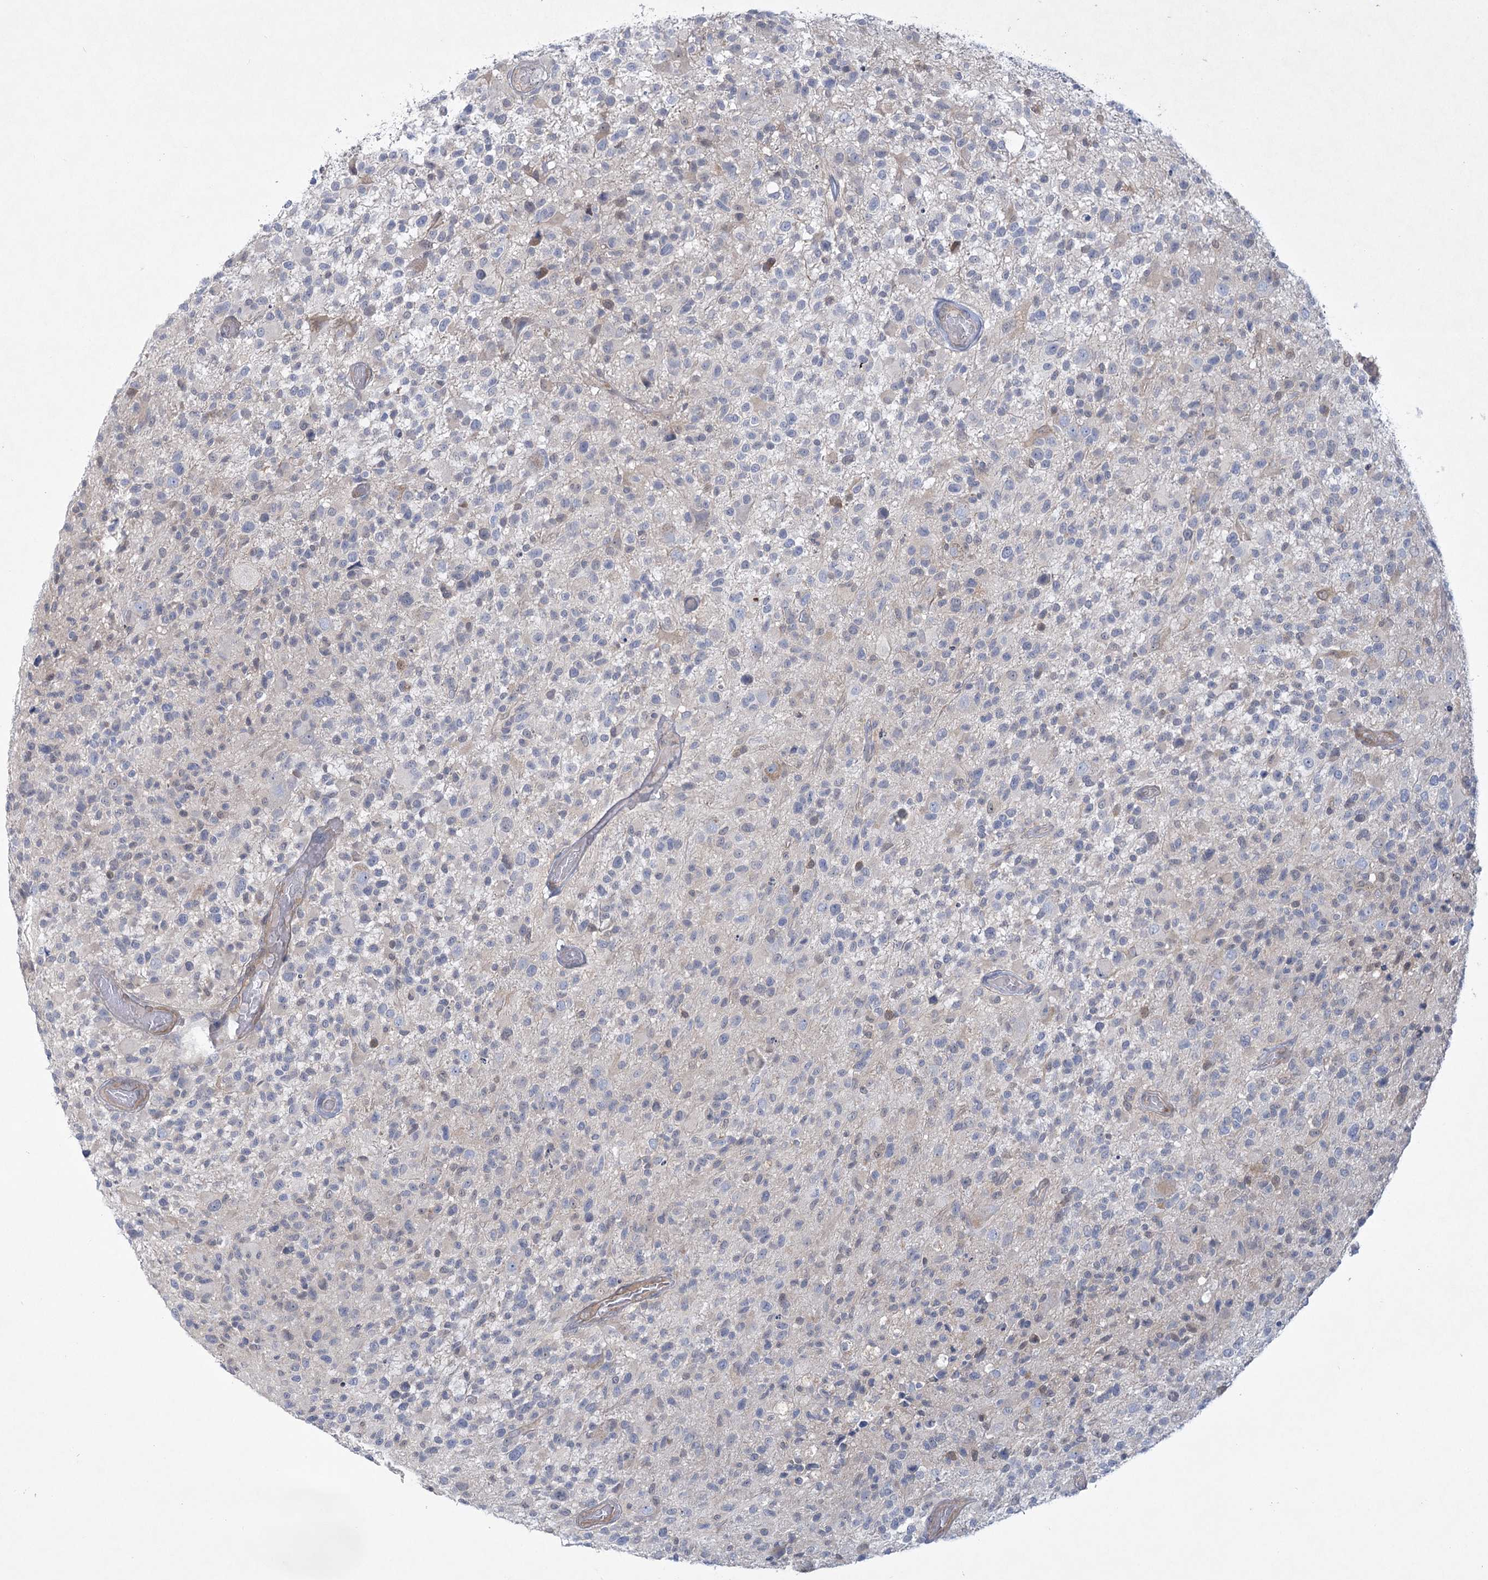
{"staining": {"intensity": "negative", "quantity": "none", "location": "none"}, "tissue": "glioma", "cell_type": "Tumor cells", "image_type": "cancer", "snomed": [{"axis": "morphology", "description": "Glioma, malignant, High grade"}, {"axis": "morphology", "description": "Glioblastoma, NOS"}, {"axis": "topography", "description": "Brain"}], "caption": "DAB (3,3'-diaminobenzidine) immunohistochemical staining of glioma shows no significant expression in tumor cells.", "gene": "AAMDC", "patient": {"sex": "male", "age": 60}}